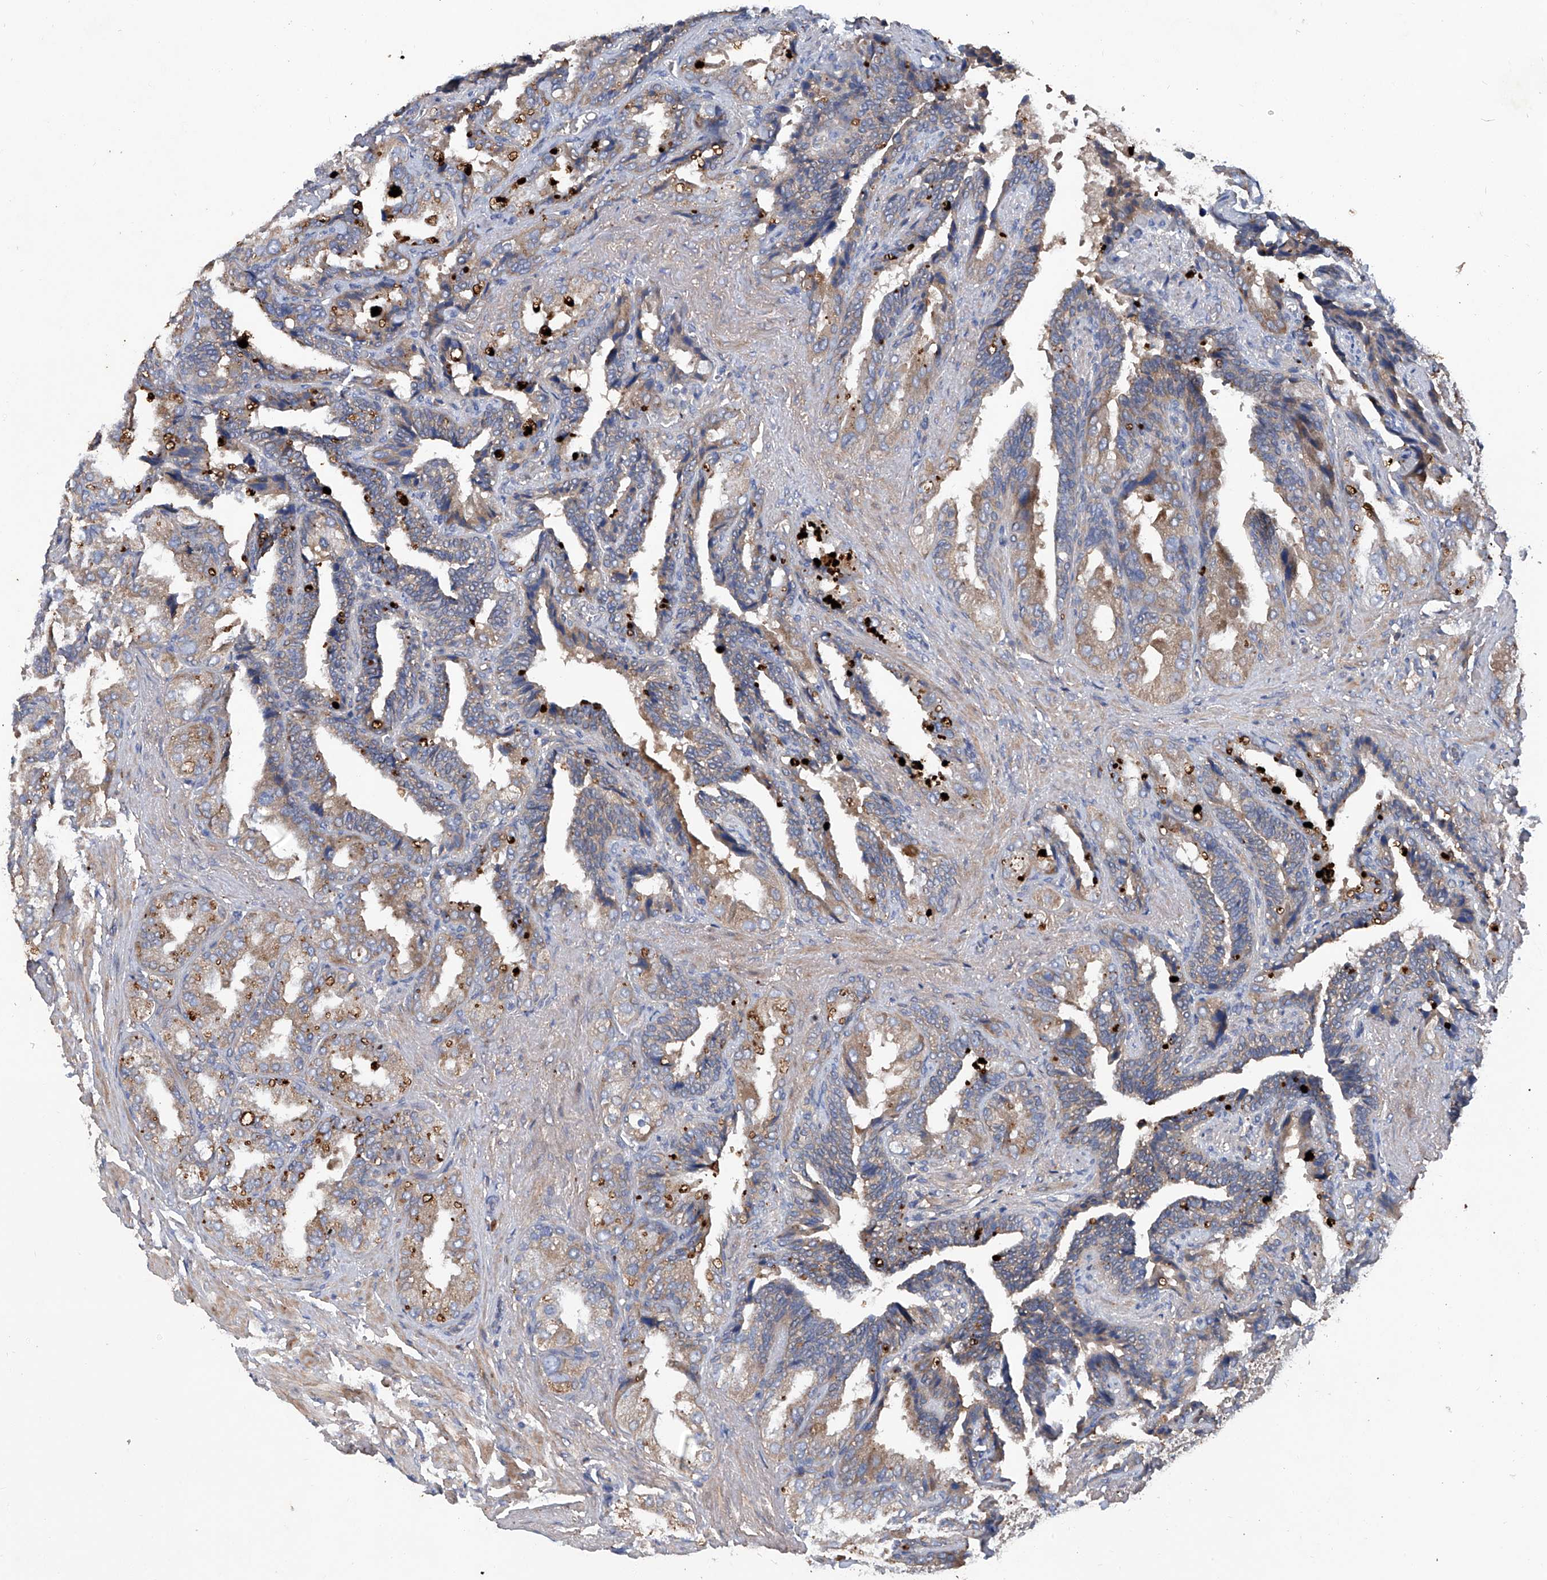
{"staining": {"intensity": "moderate", "quantity": "25%-75%", "location": "cytoplasmic/membranous"}, "tissue": "seminal vesicle", "cell_type": "Glandular cells", "image_type": "normal", "snomed": [{"axis": "morphology", "description": "Normal tissue, NOS"}, {"axis": "topography", "description": "Seminal veicle"}, {"axis": "topography", "description": "Peripheral nerve tissue"}], "caption": "Immunohistochemistry (IHC) (DAB) staining of normal seminal vesicle displays moderate cytoplasmic/membranous protein positivity in about 25%-75% of glandular cells. (DAB = brown stain, brightfield microscopy at high magnification).", "gene": "ASCC3", "patient": {"sex": "male", "age": 63}}